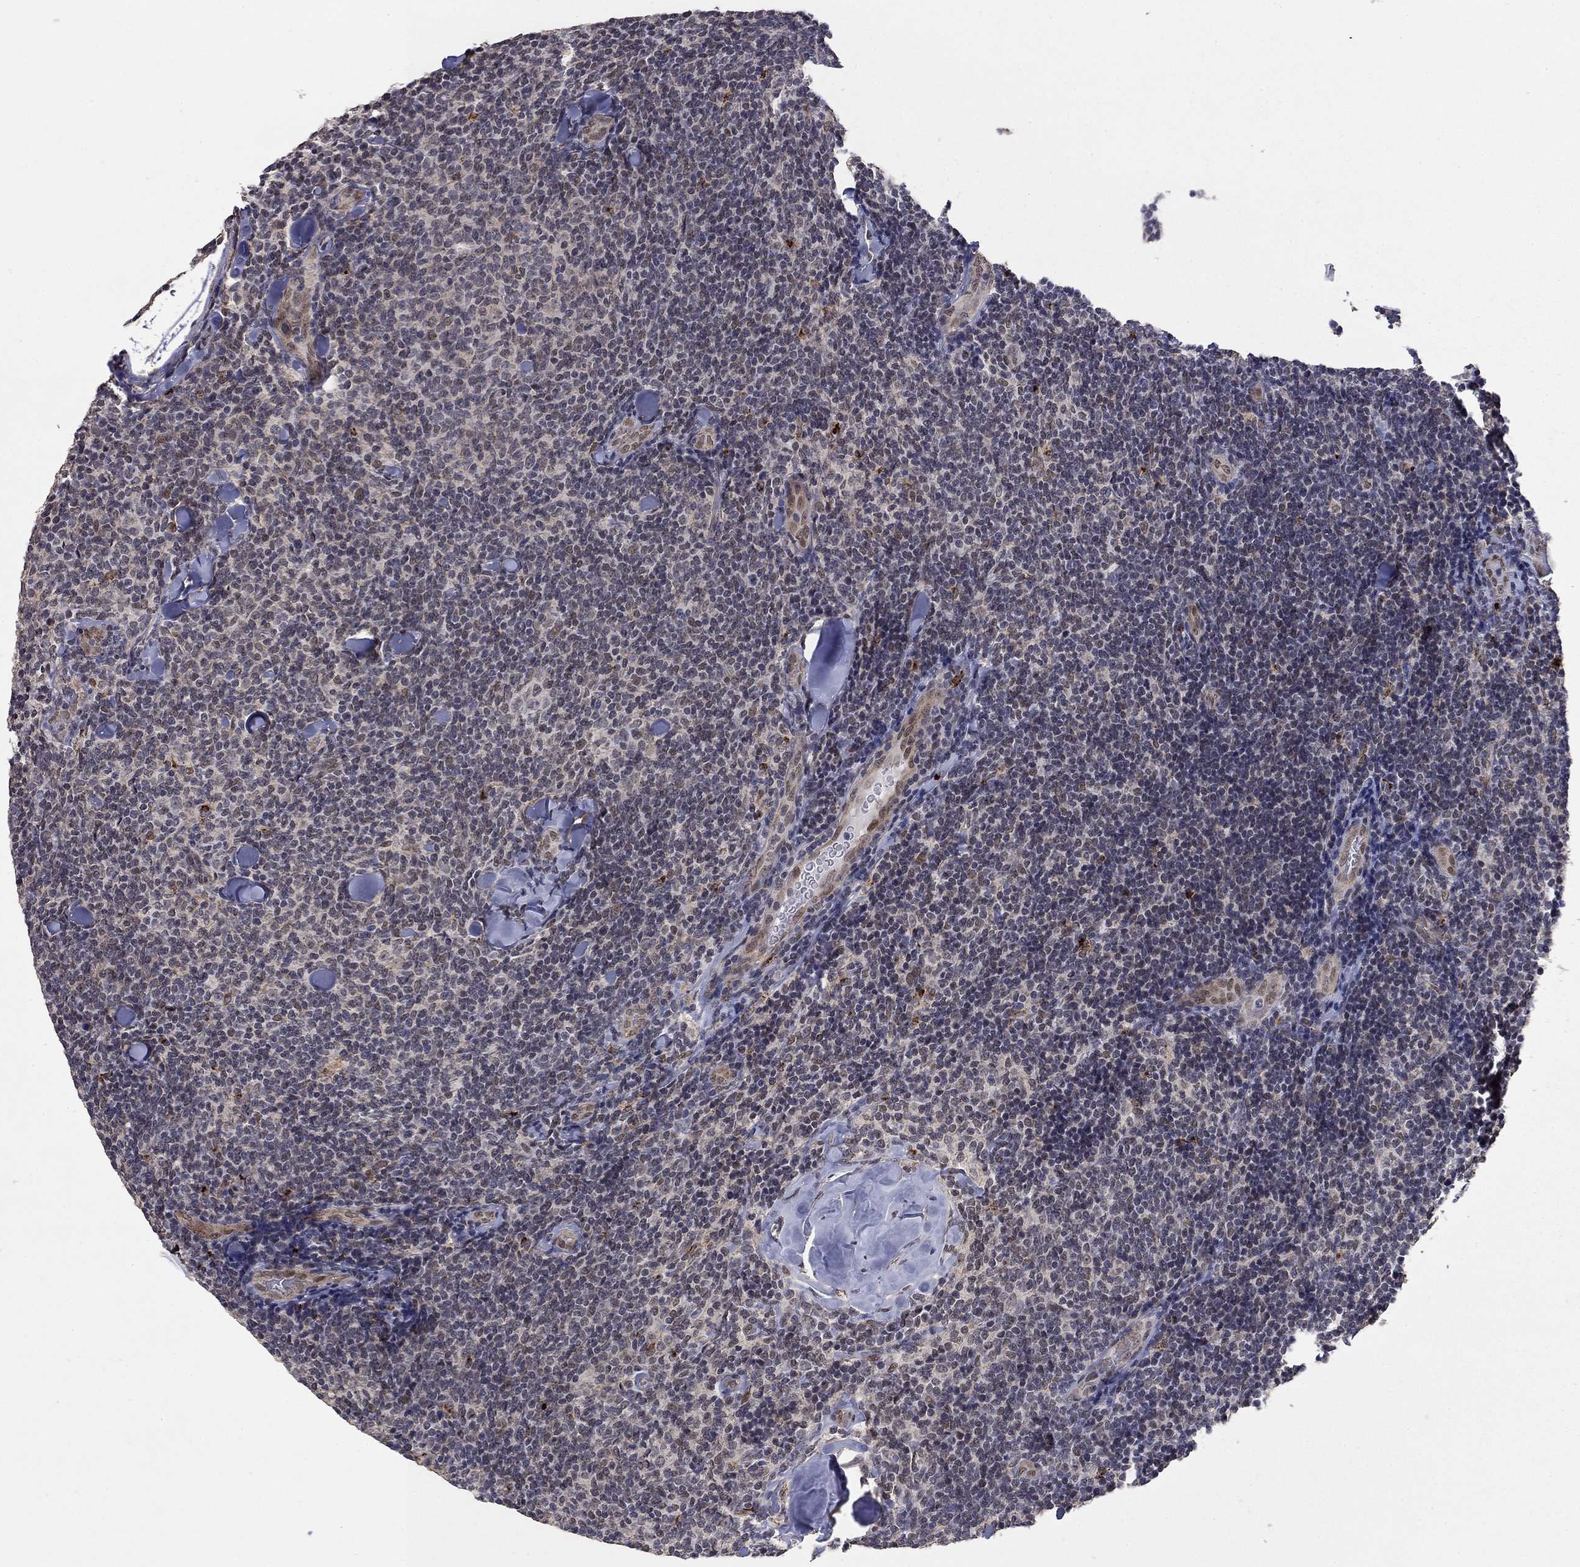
{"staining": {"intensity": "negative", "quantity": "none", "location": "none"}, "tissue": "lymphoma", "cell_type": "Tumor cells", "image_type": "cancer", "snomed": [{"axis": "morphology", "description": "Malignant lymphoma, non-Hodgkin's type, Low grade"}, {"axis": "topography", "description": "Lymph node"}], "caption": "High power microscopy photomicrograph of an immunohistochemistry photomicrograph of malignant lymphoma, non-Hodgkin's type (low-grade), revealing no significant positivity in tumor cells.", "gene": "GRIA3", "patient": {"sex": "female", "age": 56}}